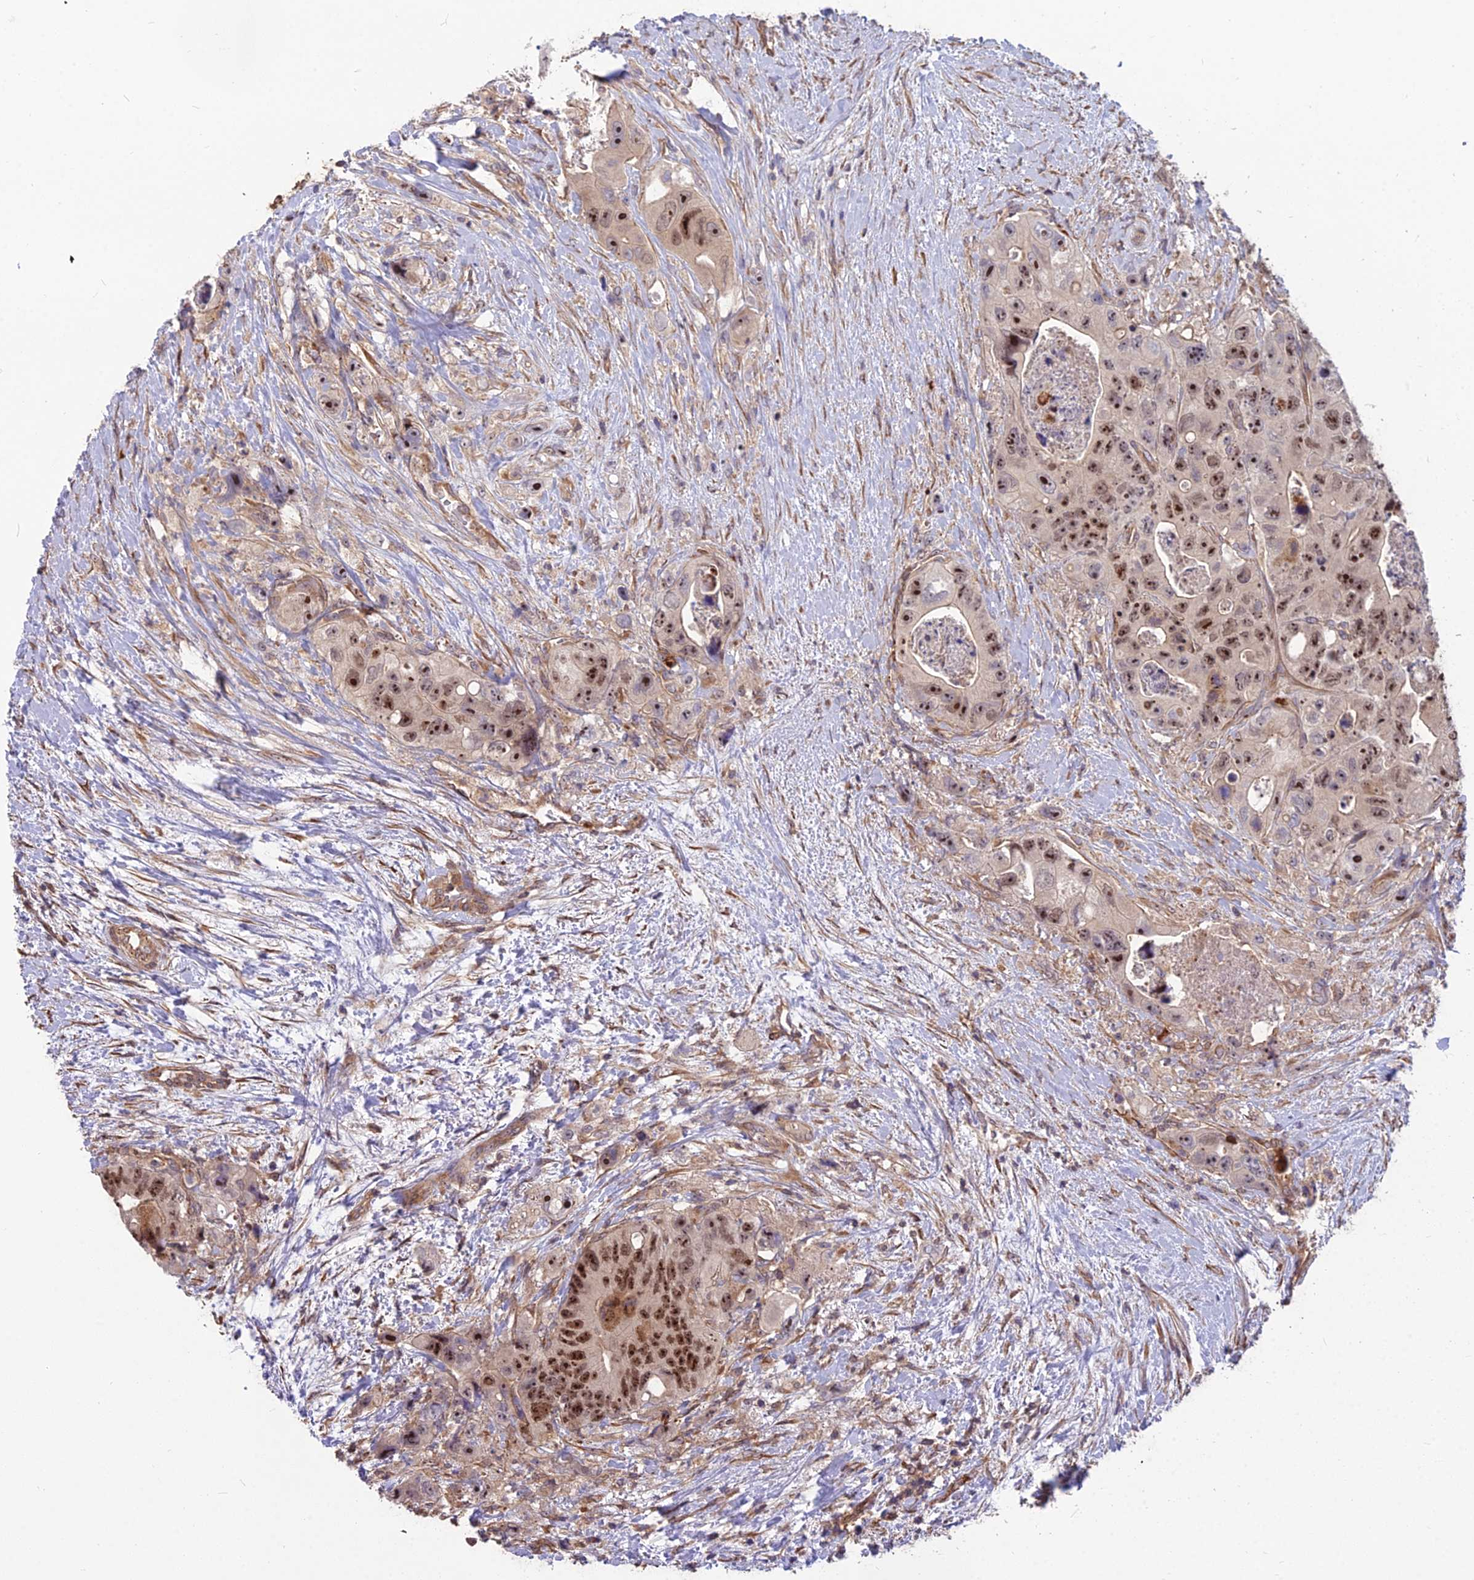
{"staining": {"intensity": "moderate", "quantity": ">75%", "location": "nuclear"}, "tissue": "colorectal cancer", "cell_type": "Tumor cells", "image_type": "cancer", "snomed": [{"axis": "morphology", "description": "Adenocarcinoma, NOS"}, {"axis": "topography", "description": "Colon"}], "caption": "A histopathology image of human colorectal cancer (adenocarcinoma) stained for a protein shows moderate nuclear brown staining in tumor cells.", "gene": "TCEA3", "patient": {"sex": "female", "age": 46}}